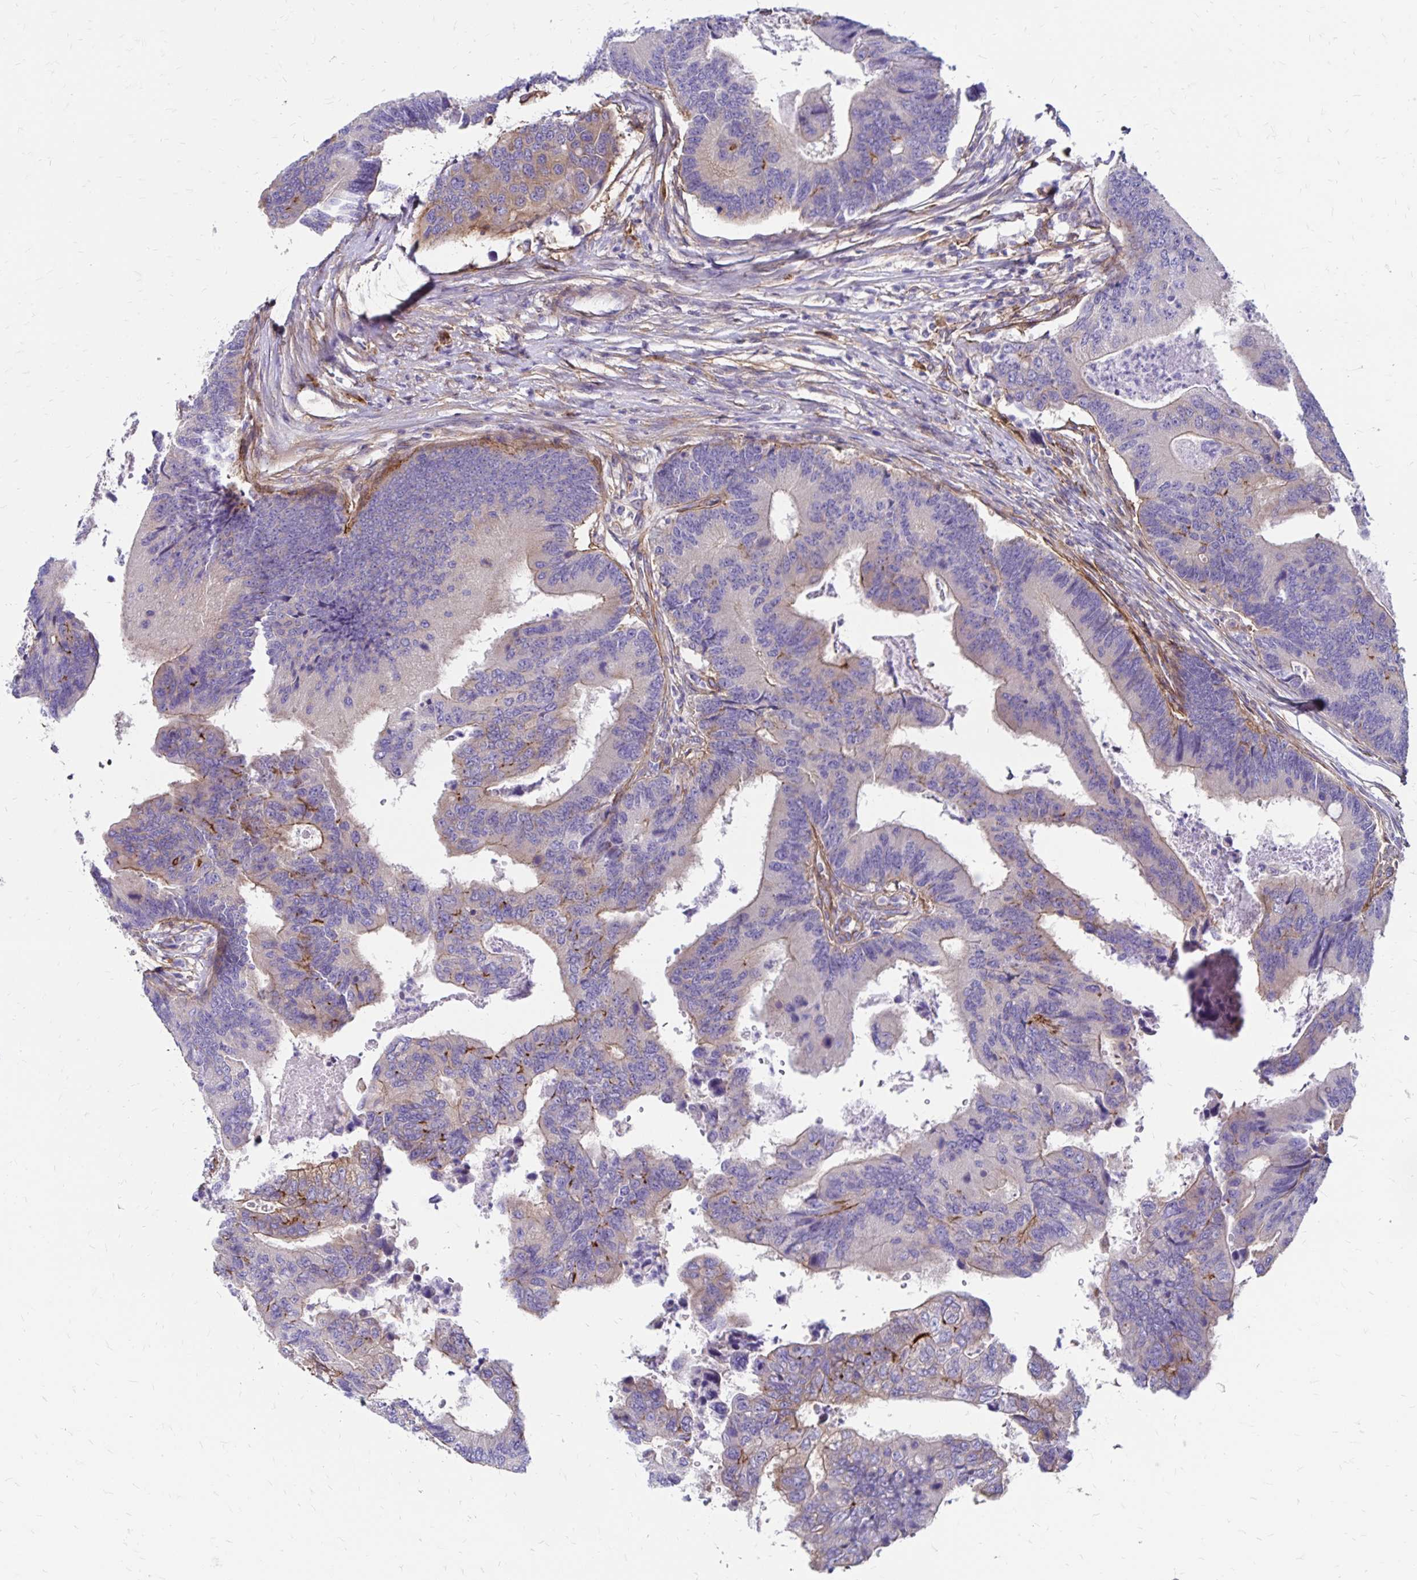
{"staining": {"intensity": "moderate", "quantity": "<25%", "location": "cytoplasmic/membranous"}, "tissue": "colorectal cancer", "cell_type": "Tumor cells", "image_type": "cancer", "snomed": [{"axis": "morphology", "description": "Adenocarcinoma, NOS"}, {"axis": "topography", "description": "Colon"}], "caption": "IHC of colorectal cancer reveals low levels of moderate cytoplasmic/membranous positivity in about <25% of tumor cells. (DAB (3,3'-diaminobenzidine) IHC, brown staining for protein, blue staining for nuclei).", "gene": "TNS3", "patient": {"sex": "female", "age": 67}}